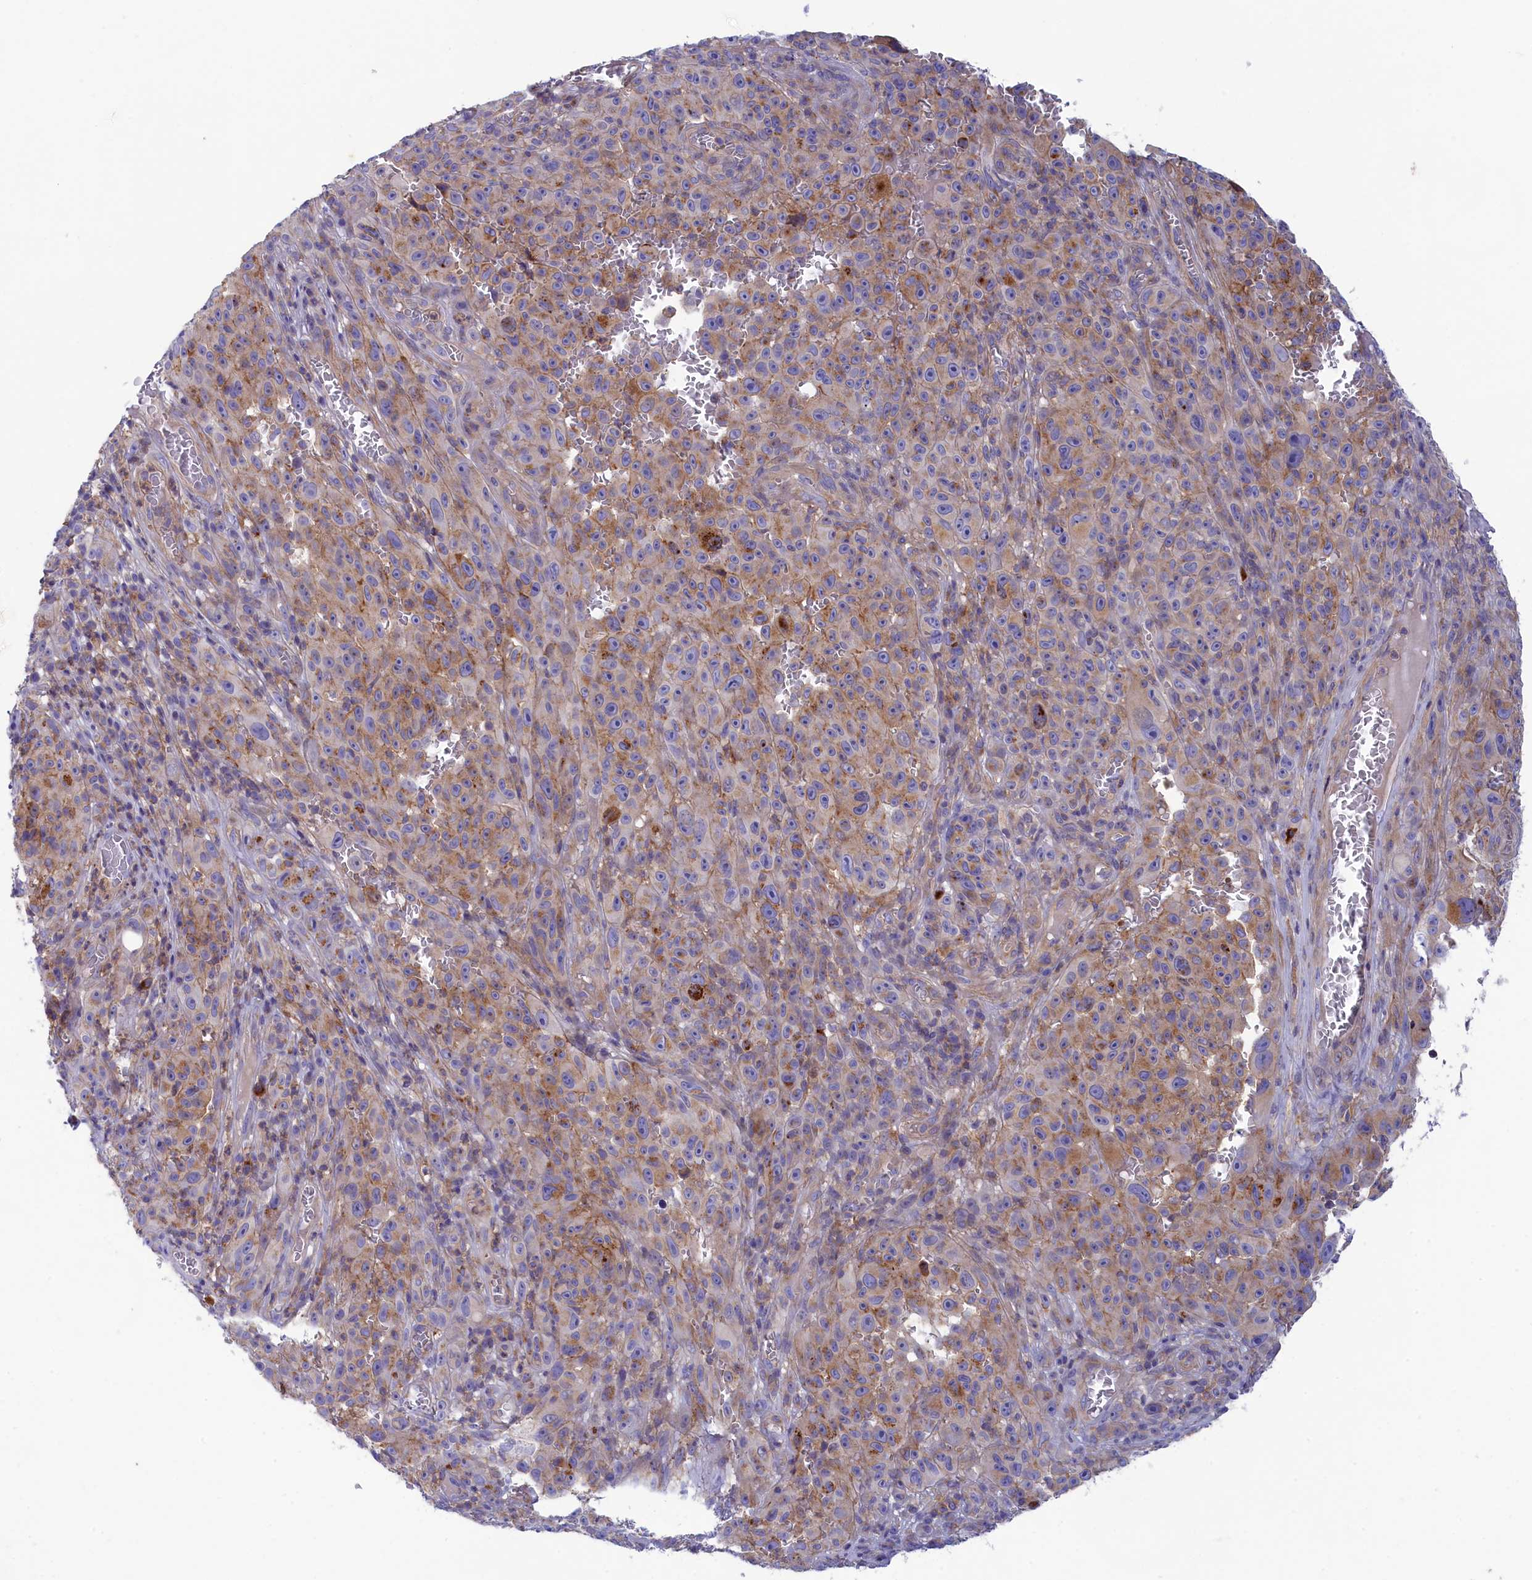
{"staining": {"intensity": "weak", "quantity": "<25%", "location": "cytoplasmic/membranous"}, "tissue": "melanoma", "cell_type": "Tumor cells", "image_type": "cancer", "snomed": [{"axis": "morphology", "description": "Malignant melanoma, NOS"}, {"axis": "topography", "description": "Skin"}], "caption": "Melanoma stained for a protein using IHC displays no expression tumor cells.", "gene": "SCAMP4", "patient": {"sex": "female", "age": 82}}